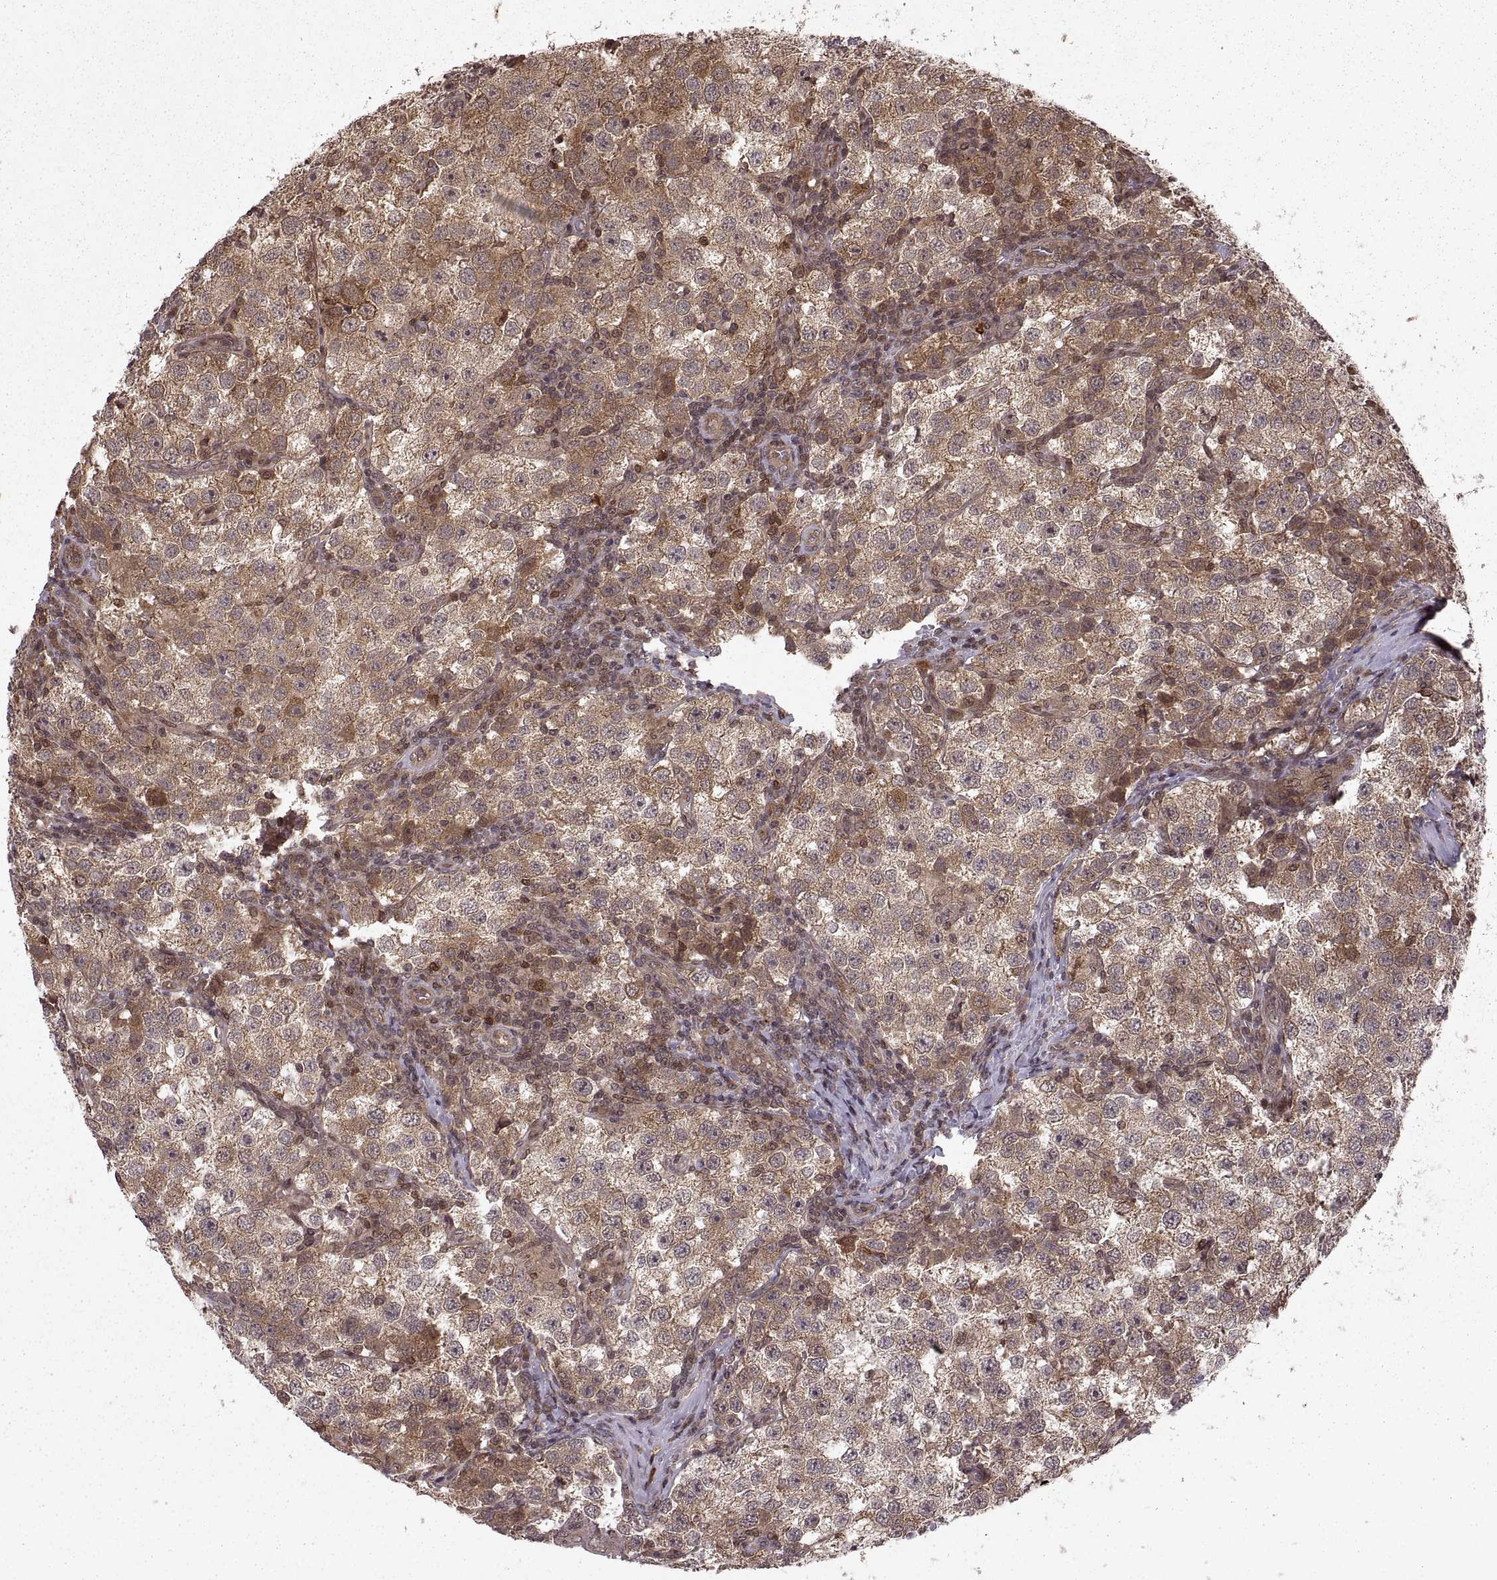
{"staining": {"intensity": "moderate", "quantity": ">75%", "location": "cytoplasmic/membranous"}, "tissue": "testis cancer", "cell_type": "Tumor cells", "image_type": "cancer", "snomed": [{"axis": "morphology", "description": "Seminoma, NOS"}, {"axis": "topography", "description": "Testis"}], "caption": "Protein staining of testis cancer (seminoma) tissue demonstrates moderate cytoplasmic/membranous staining in approximately >75% of tumor cells. The staining was performed using DAB, with brown indicating positive protein expression. Nuclei are stained blue with hematoxylin.", "gene": "DEDD", "patient": {"sex": "male", "age": 37}}